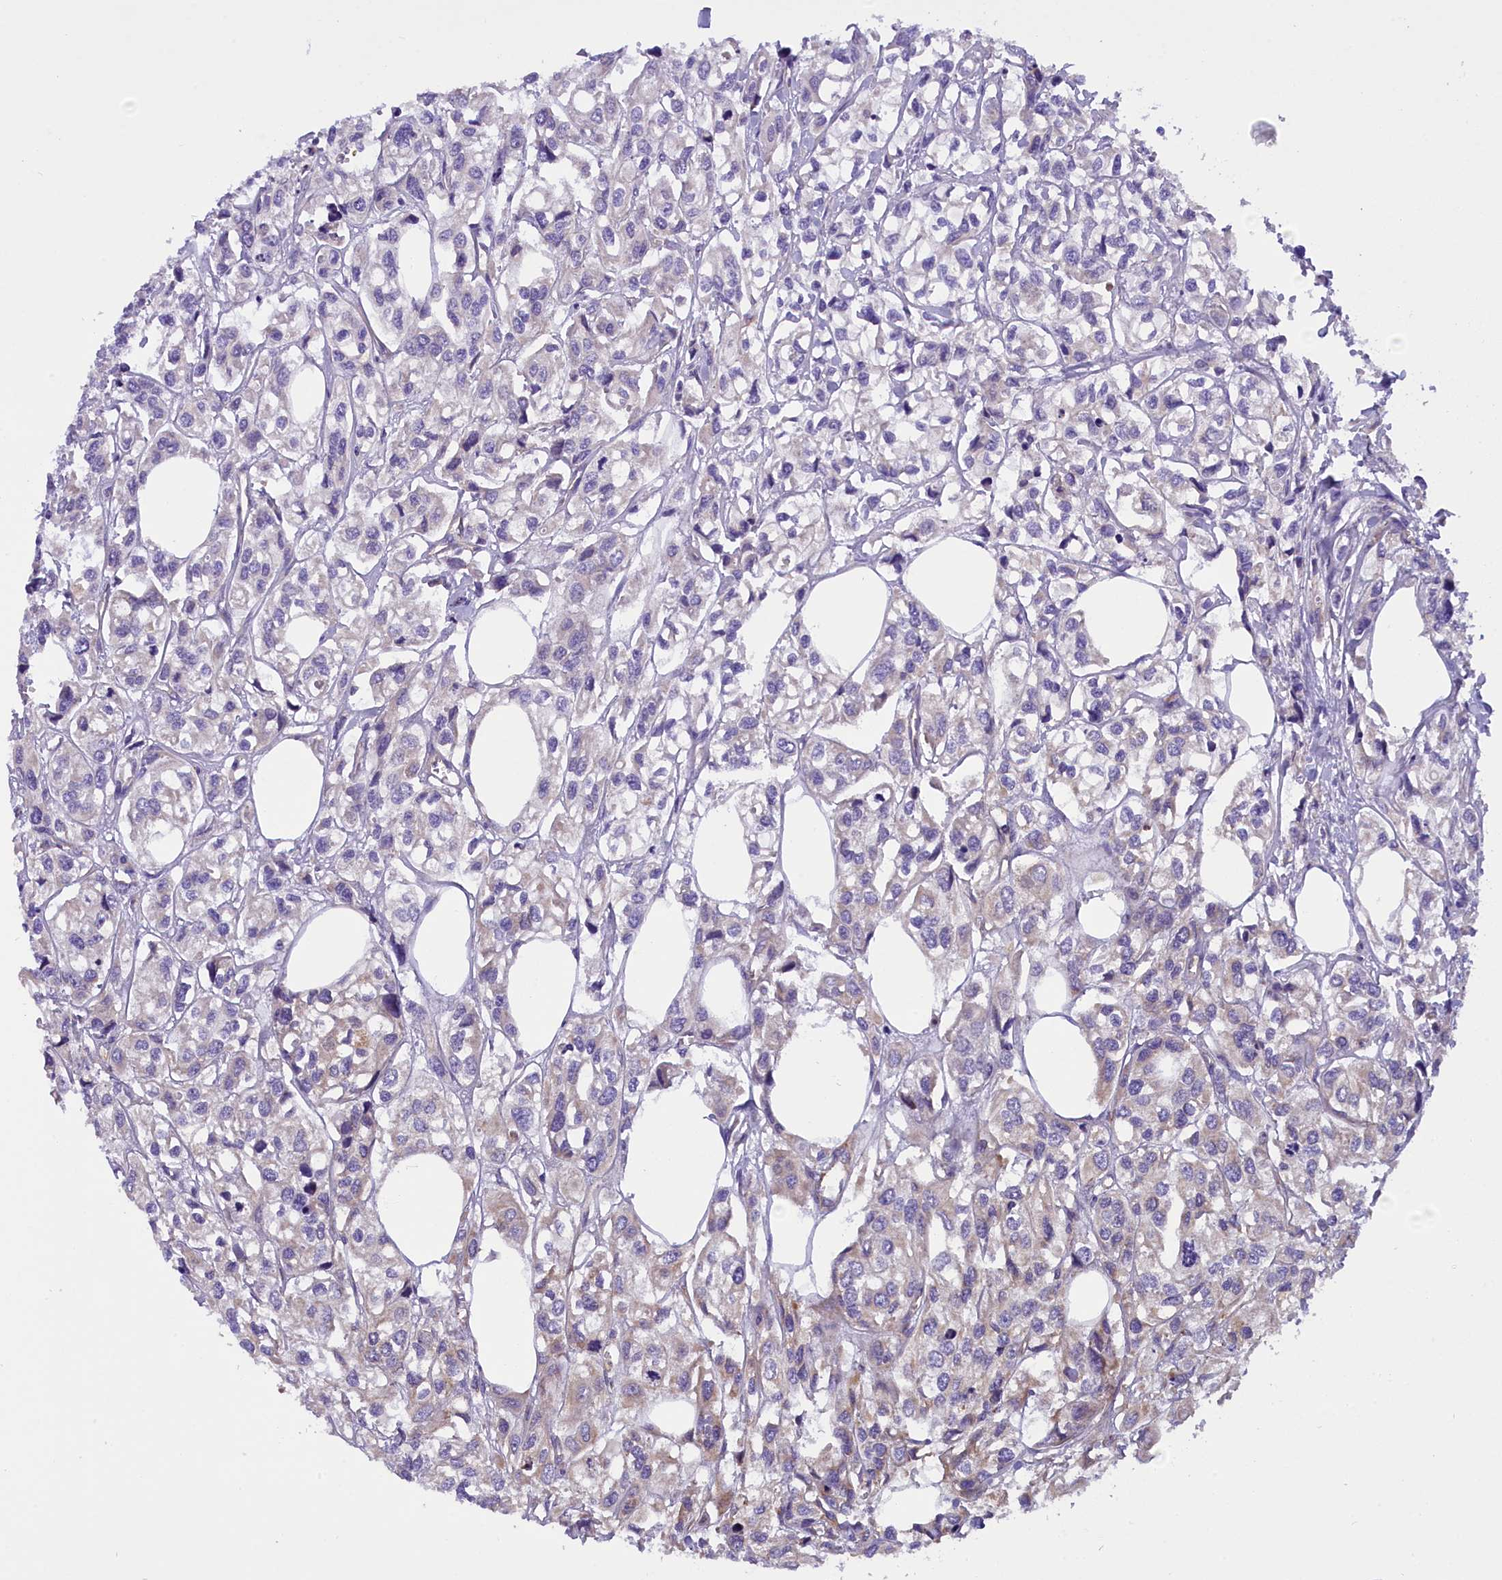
{"staining": {"intensity": "weak", "quantity": "25%-75%", "location": "cytoplasmic/membranous"}, "tissue": "urothelial cancer", "cell_type": "Tumor cells", "image_type": "cancer", "snomed": [{"axis": "morphology", "description": "Urothelial carcinoma, High grade"}, {"axis": "topography", "description": "Urinary bladder"}], "caption": "This is a histology image of immunohistochemistry (IHC) staining of urothelial cancer, which shows weak expression in the cytoplasmic/membranous of tumor cells.", "gene": "DNAJB9", "patient": {"sex": "male", "age": 67}}